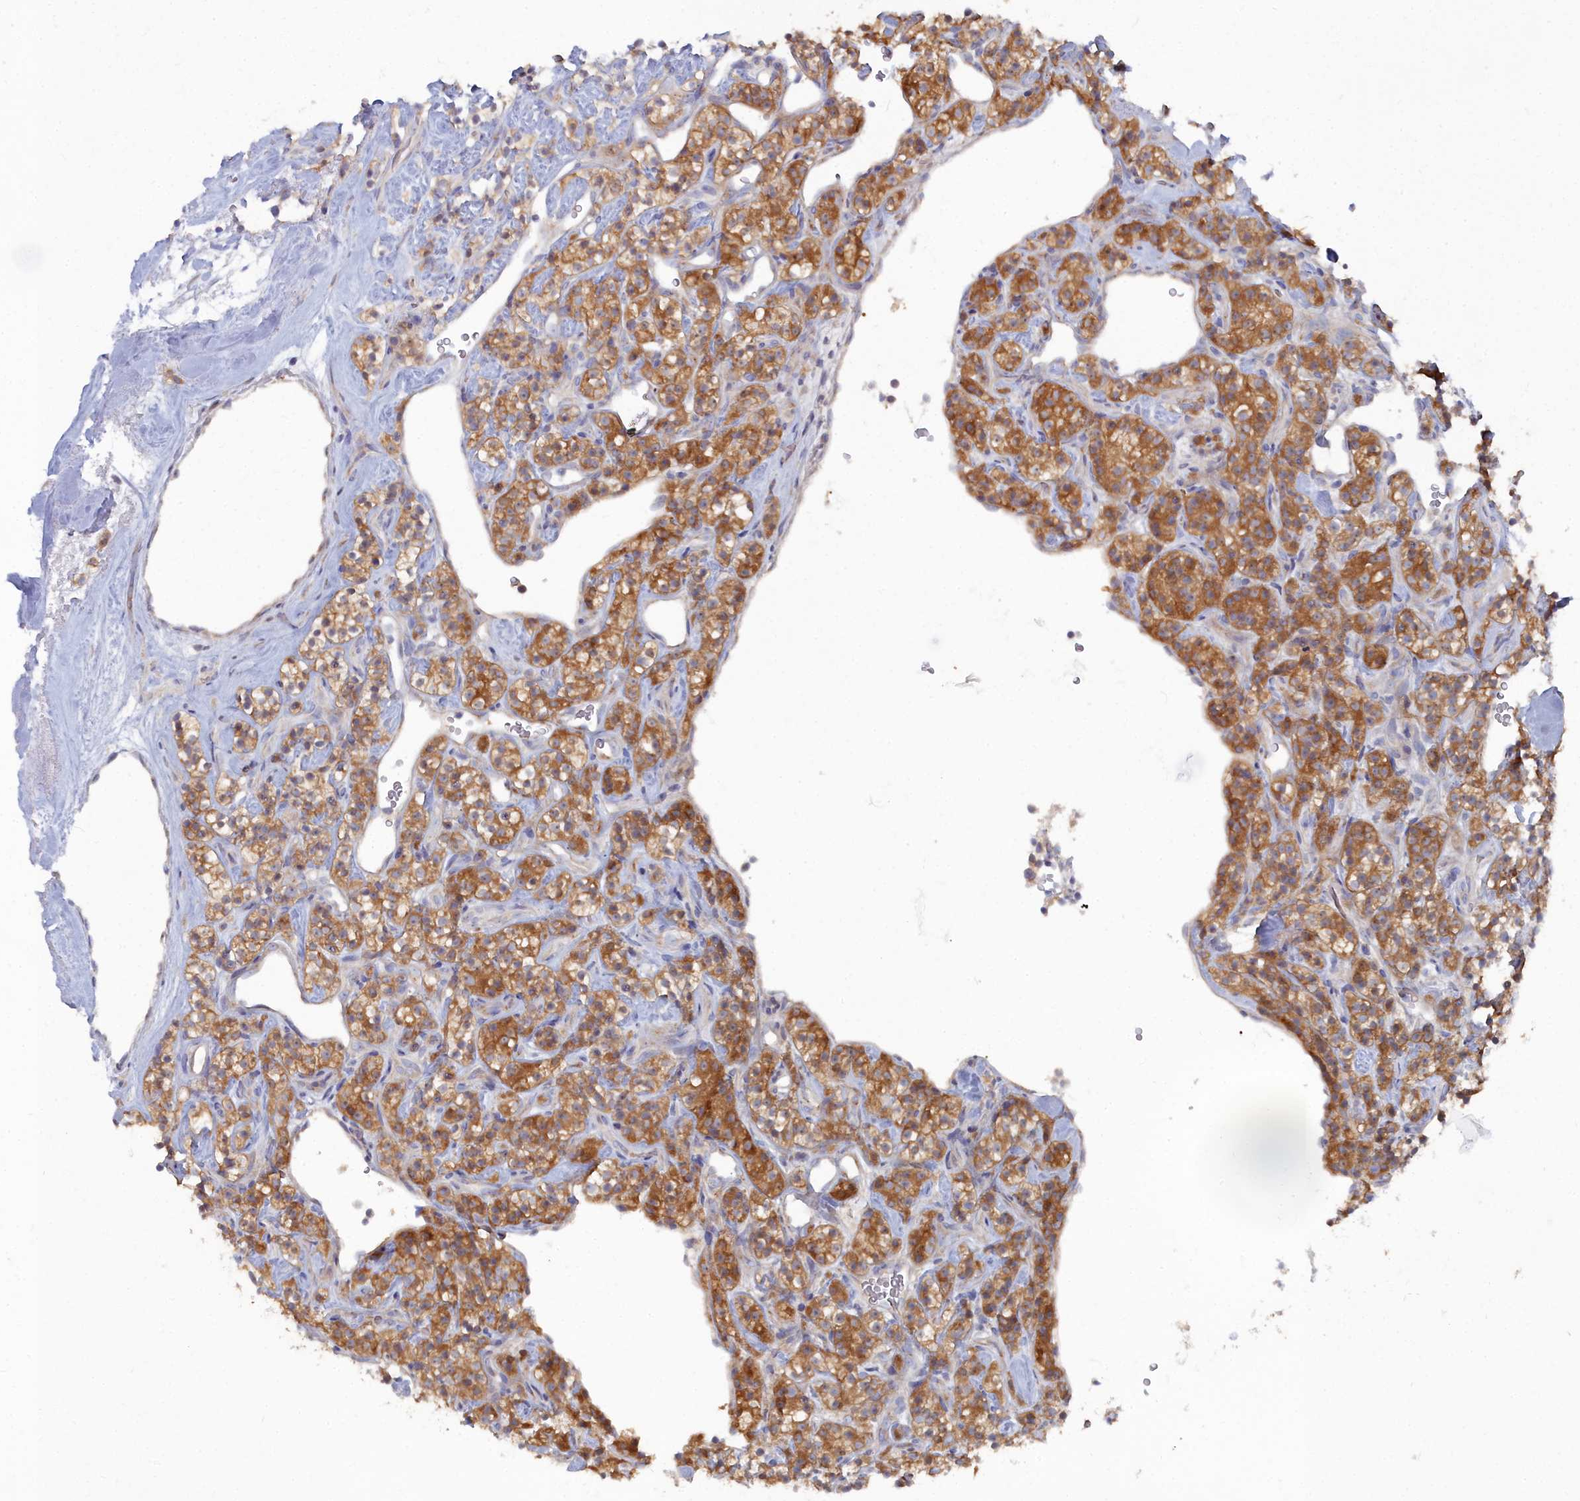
{"staining": {"intensity": "moderate", "quantity": ">75%", "location": "cytoplasmic/membranous"}, "tissue": "renal cancer", "cell_type": "Tumor cells", "image_type": "cancer", "snomed": [{"axis": "morphology", "description": "Adenocarcinoma, NOS"}, {"axis": "topography", "description": "Kidney"}], "caption": "Renal cancer (adenocarcinoma) stained with immunohistochemistry demonstrates moderate cytoplasmic/membranous staining in approximately >75% of tumor cells. The protein is shown in brown color, while the nuclei are stained blue.", "gene": "CCDC149", "patient": {"sex": "male", "age": 77}}